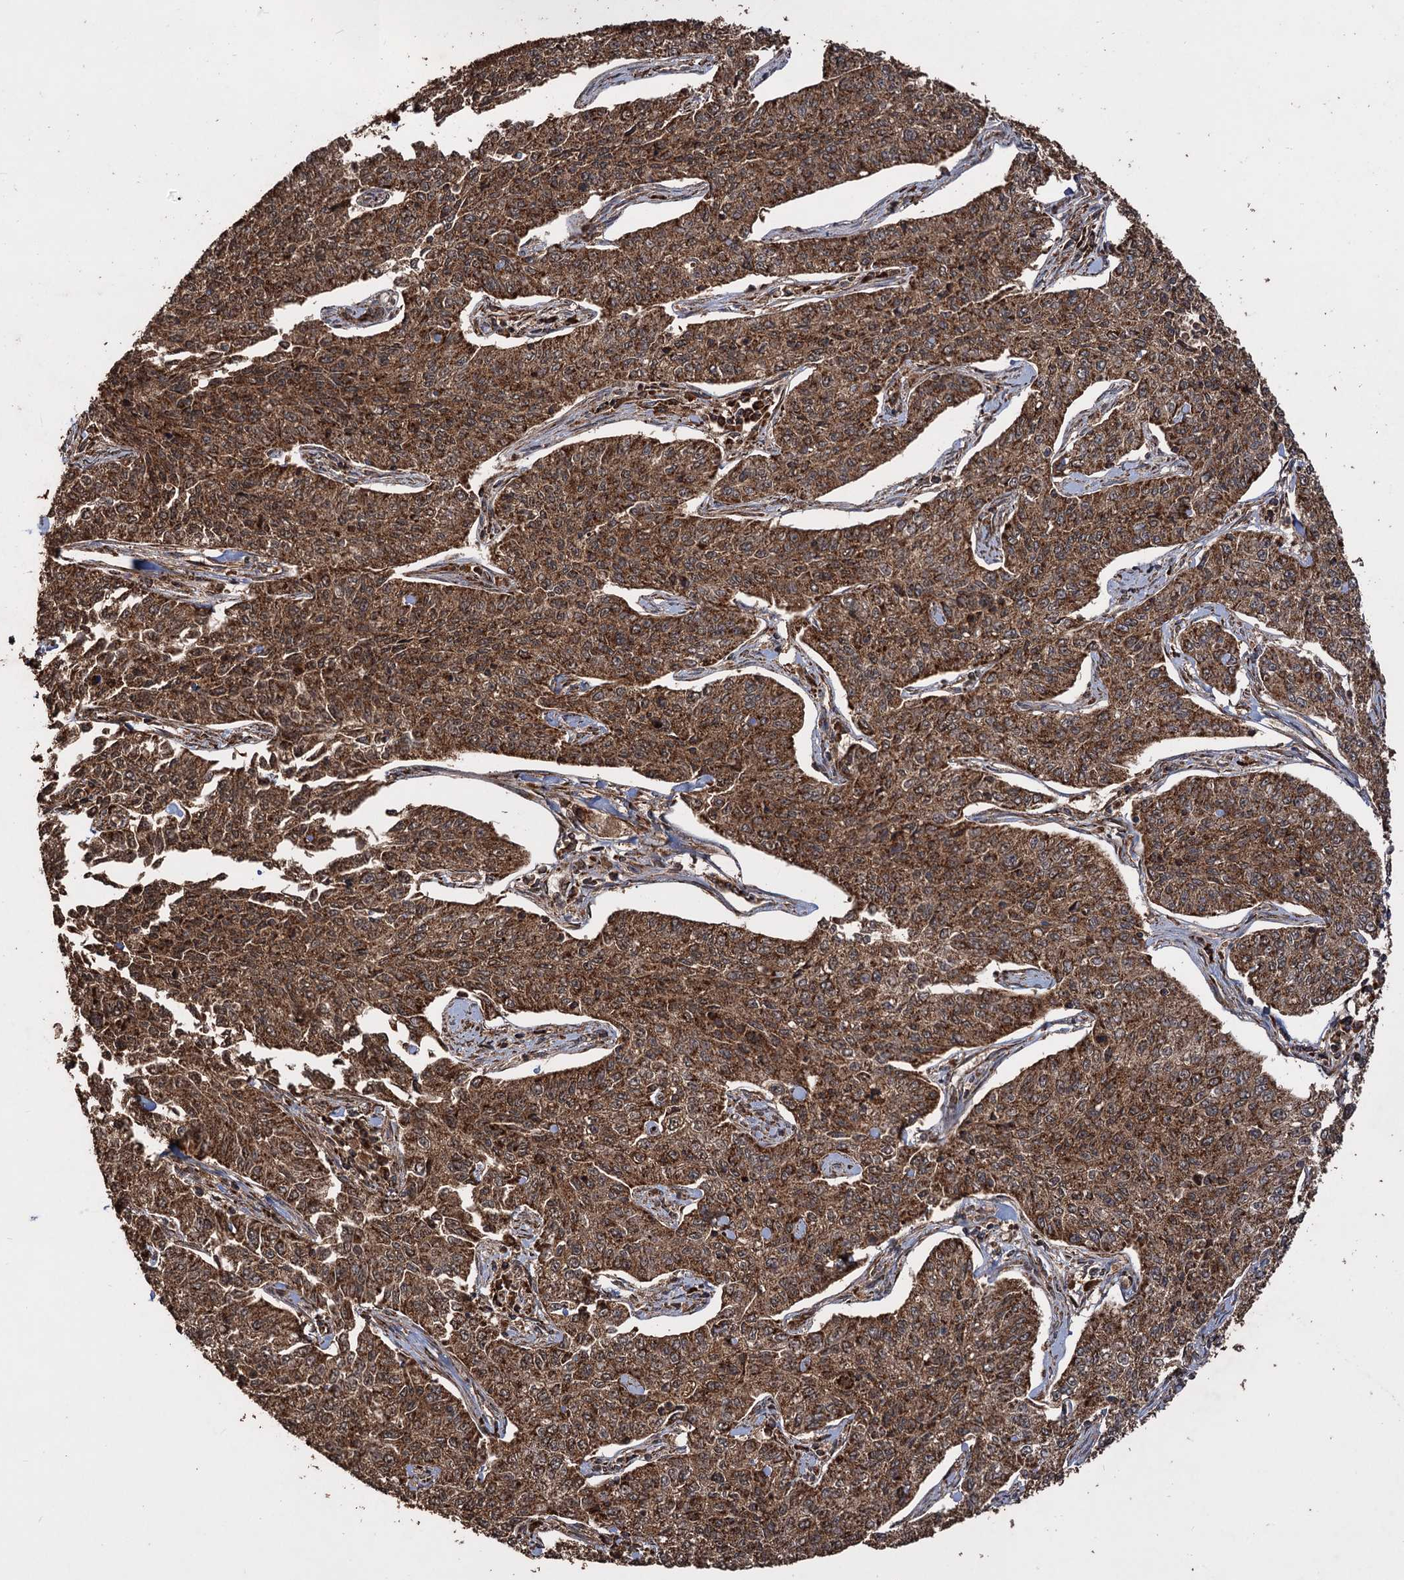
{"staining": {"intensity": "moderate", "quantity": ">75%", "location": "cytoplasmic/membranous"}, "tissue": "cervical cancer", "cell_type": "Tumor cells", "image_type": "cancer", "snomed": [{"axis": "morphology", "description": "Squamous cell carcinoma, NOS"}, {"axis": "topography", "description": "Cervix"}], "caption": "A high-resolution histopathology image shows immunohistochemistry staining of squamous cell carcinoma (cervical), which shows moderate cytoplasmic/membranous expression in approximately >75% of tumor cells.", "gene": "IPO4", "patient": {"sex": "female", "age": 35}}